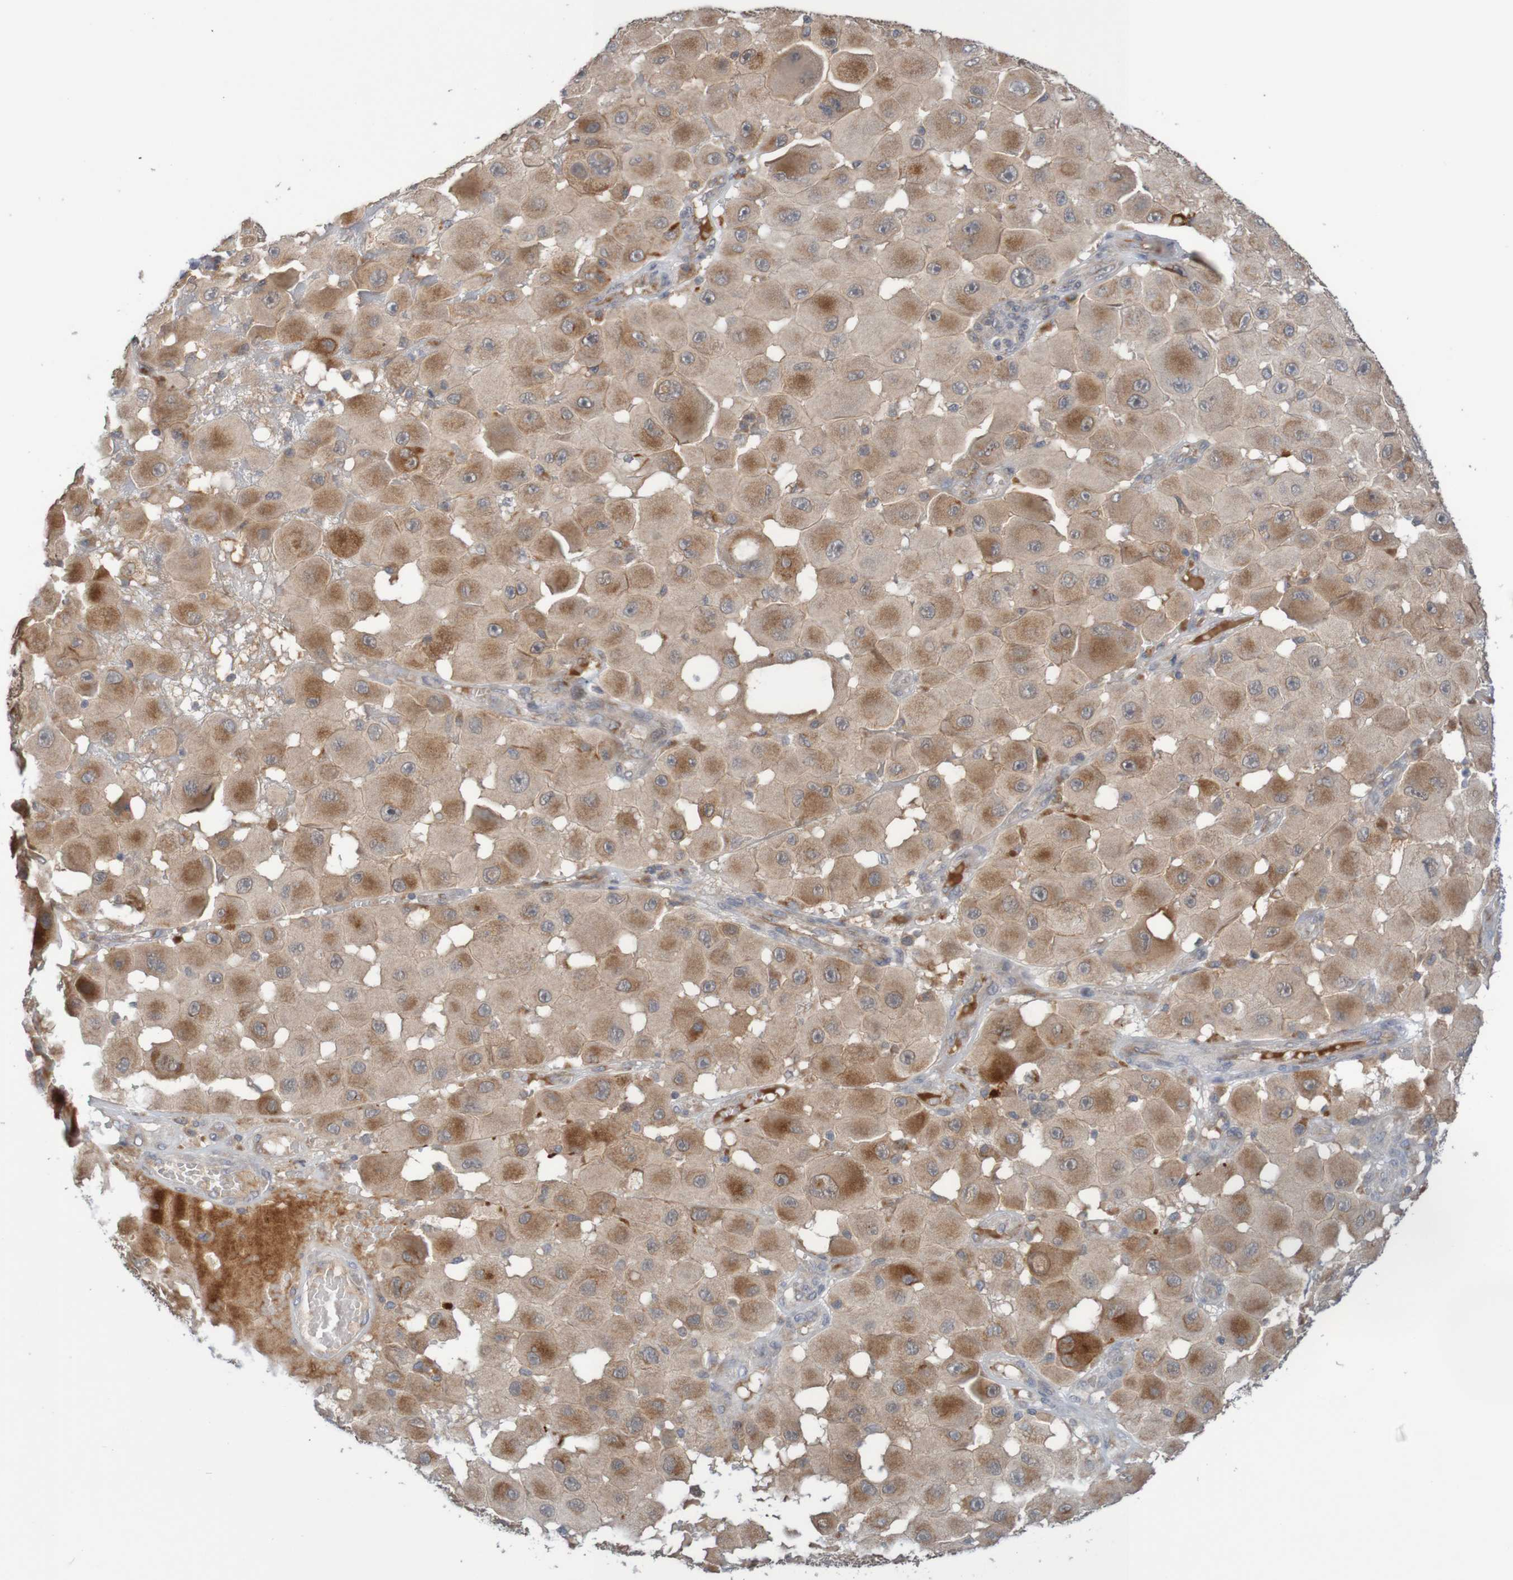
{"staining": {"intensity": "moderate", "quantity": ">75%", "location": "cytoplasmic/membranous"}, "tissue": "melanoma", "cell_type": "Tumor cells", "image_type": "cancer", "snomed": [{"axis": "morphology", "description": "Malignant melanoma, NOS"}, {"axis": "topography", "description": "Skin"}], "caption": "Human malignant melanoma stained with a brown dye reveals moderate cytoplasmic/membranous positive staining in approximately >75% of tumor cells.", "gene": "ANKK1", "patient": {"sex": "female", "age": 81}}